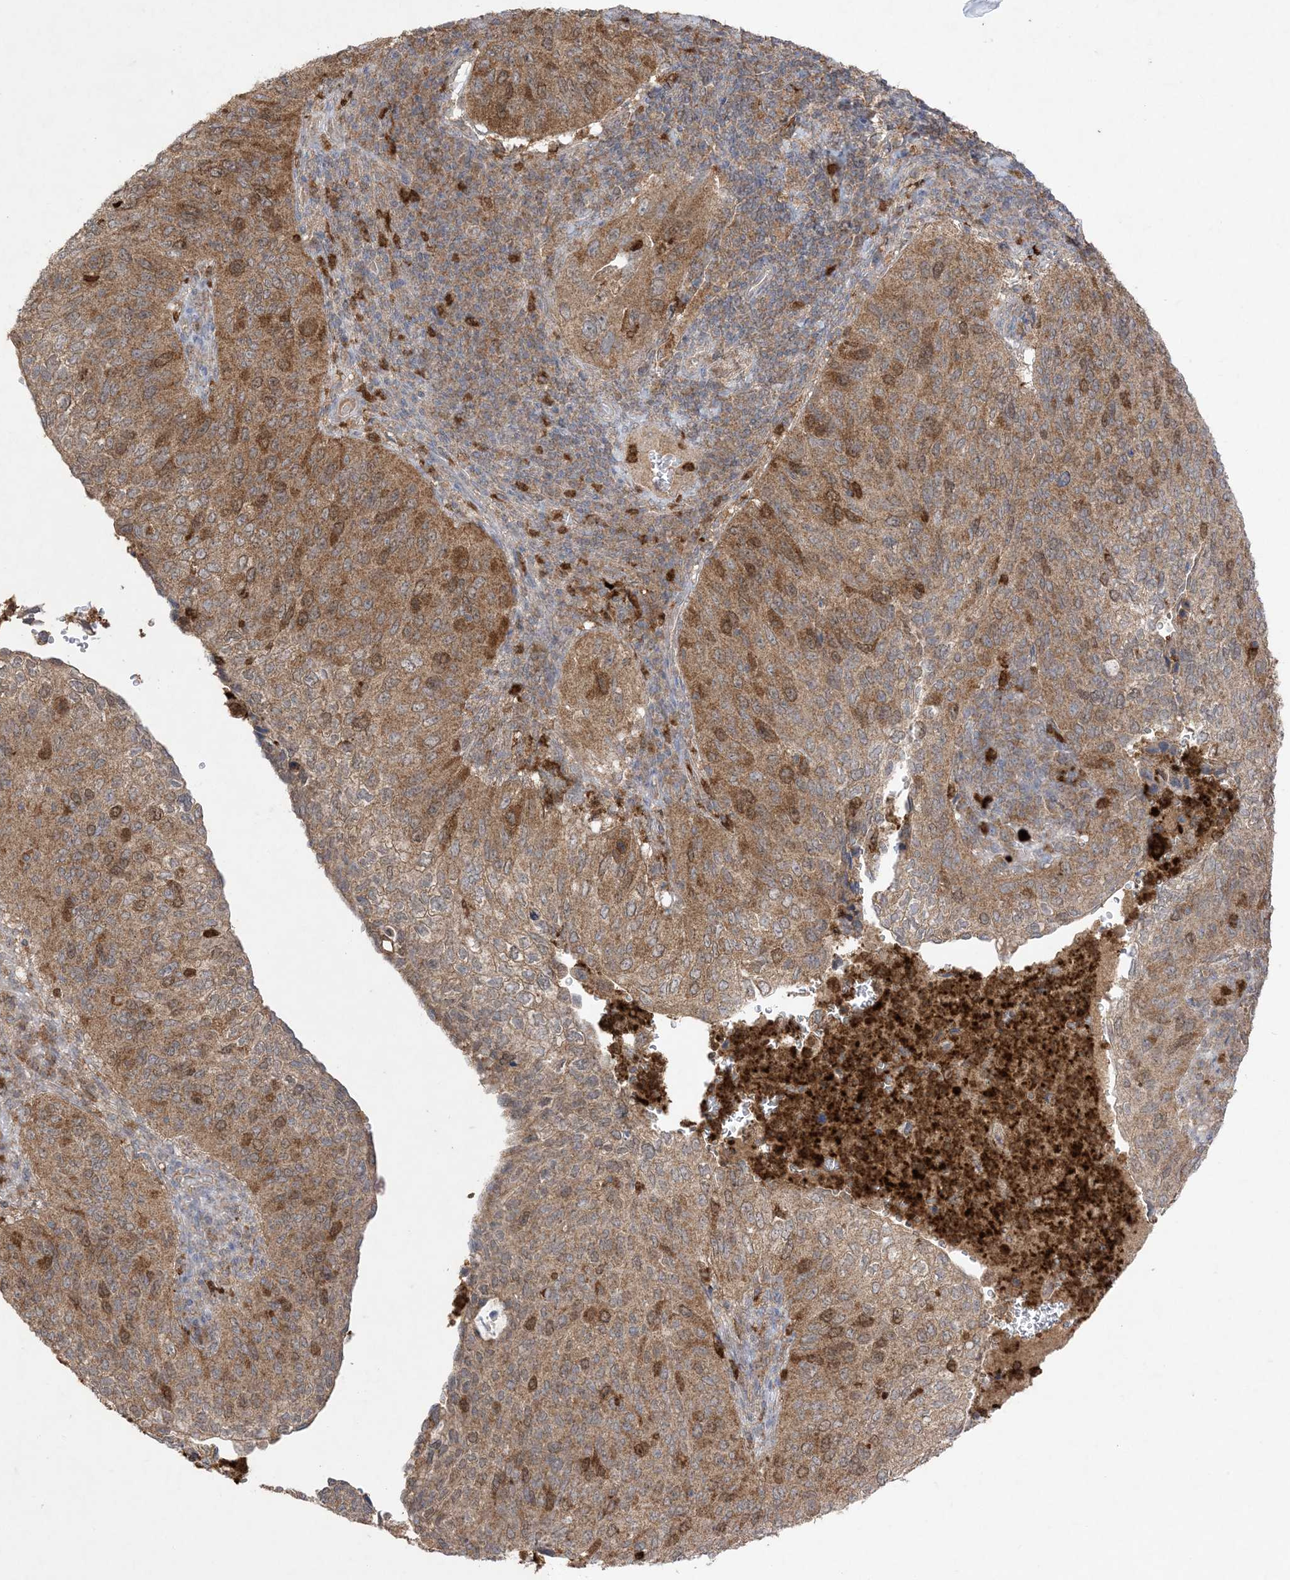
{"staining": {"intensity": "moderate", "quantity": ">75%", "location": "cytoplasmic/membranous"}, "tissue": "cervical cancer", "cell_type": "Tumor cells", "image_type": "cancer", "snomed": [{"axis": "morphology", "description": "Squamous cell carcinoma, NOS"}, {"axis": "topography", "description": "Cervix"}], "caption": "Protein staining by immunohistochemistry exhibits moderate cytoplasmic/membranous expression in about >75% of tumor cells in cervical squamous cell carcinoma.", "gene": "UBE2C", "patient": {"sex": "female", "age": 38}}